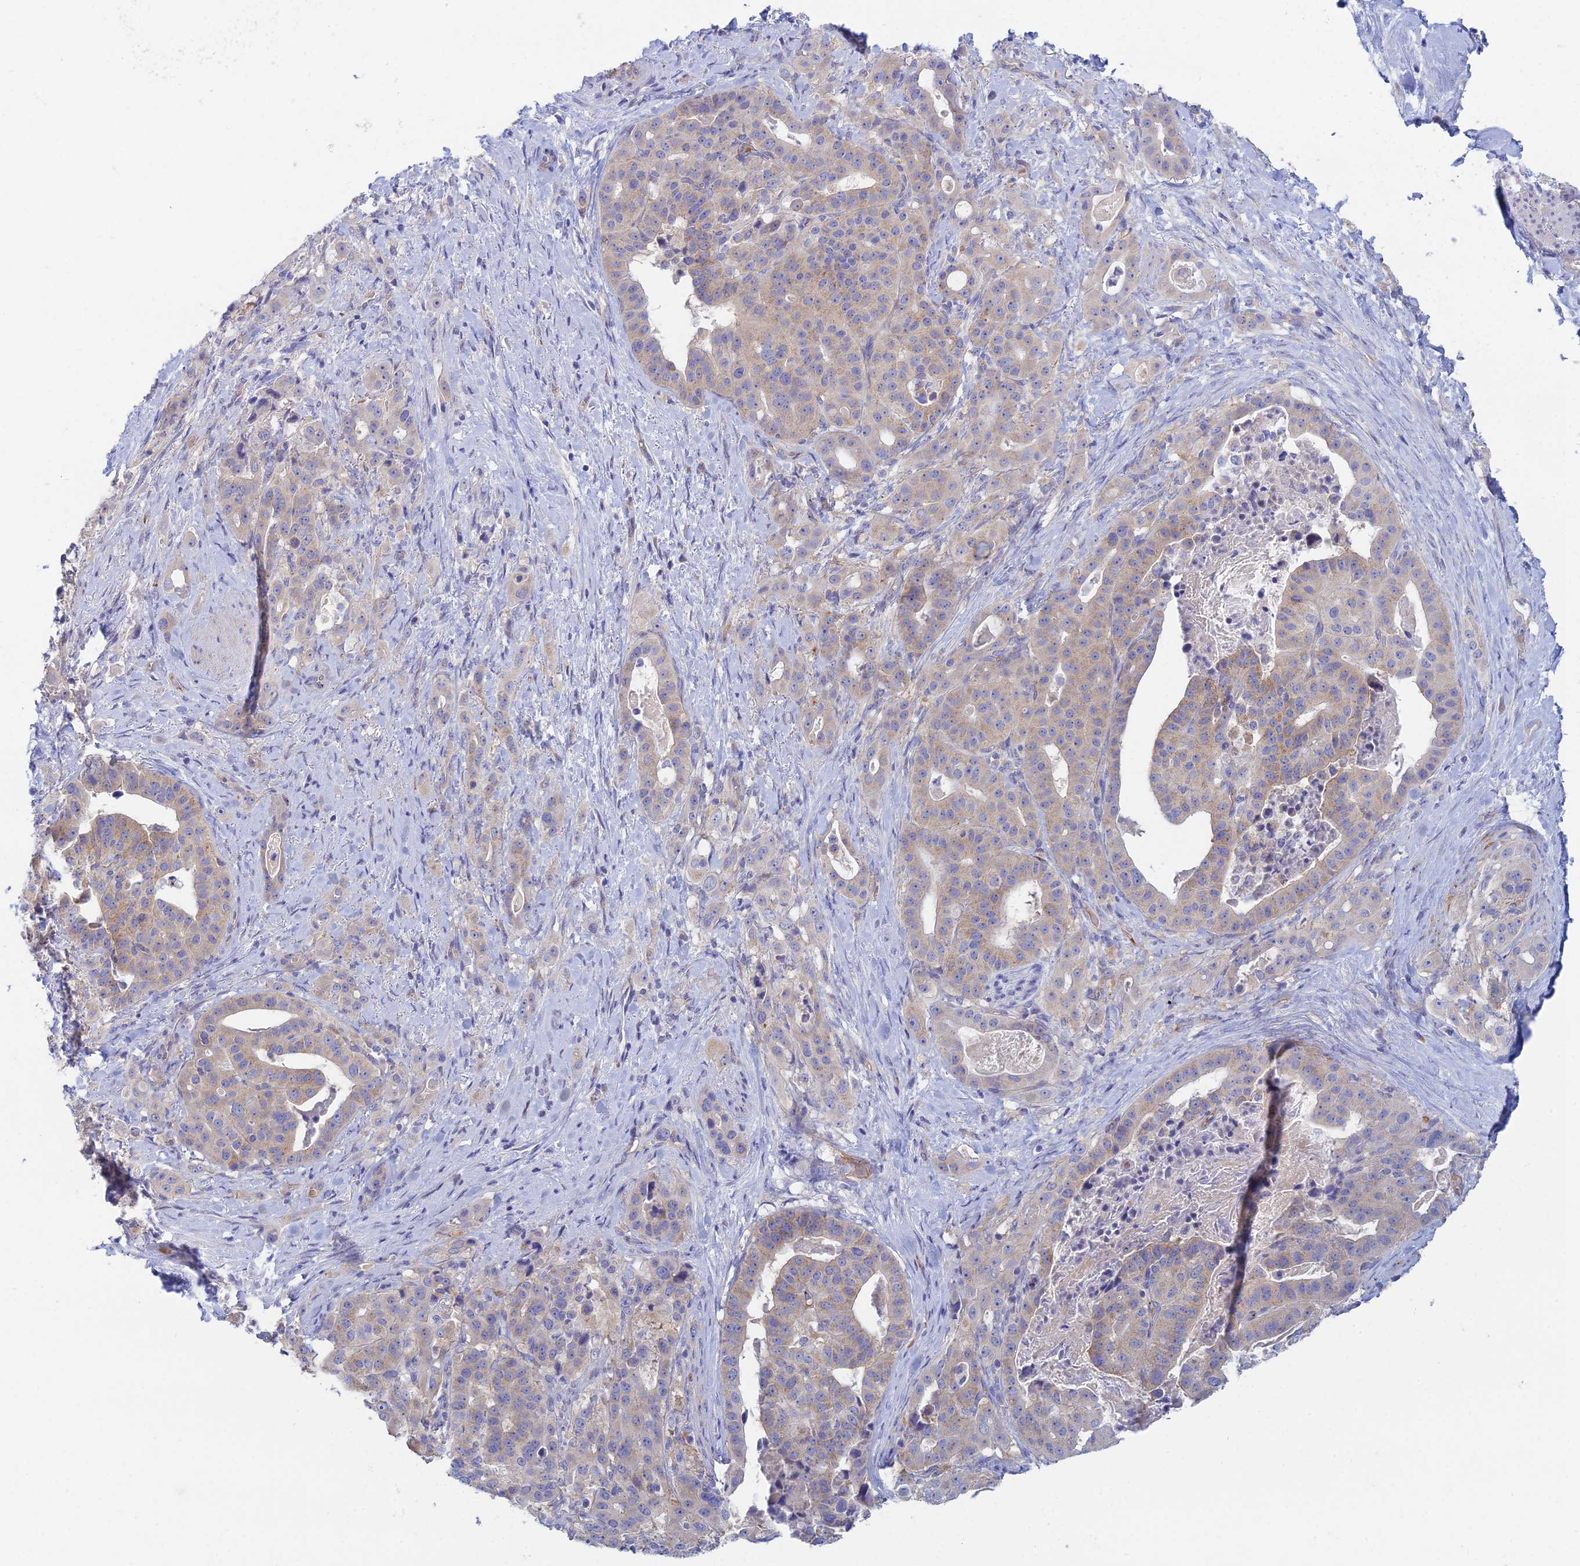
{"staining": {"intensity": "weak", "quantity": "25%-75%", "location": "cytoplasmic/membranous"}, "tissue": "stomach cancer", "cell_type": "Tumor cells", "image_type": "cancer", "snomed": [{"axis": "morphology", "description": "Adenocarcinoma, NOS"}, {"axis": "topography", "description": "Stomach"}], "caption": "Human stomach adenocarcinoma stained with a protein marker reveals weak staining in tumor cells.", "gene": "ZNF564", "patient": {"sex": "male", "age": 48}}